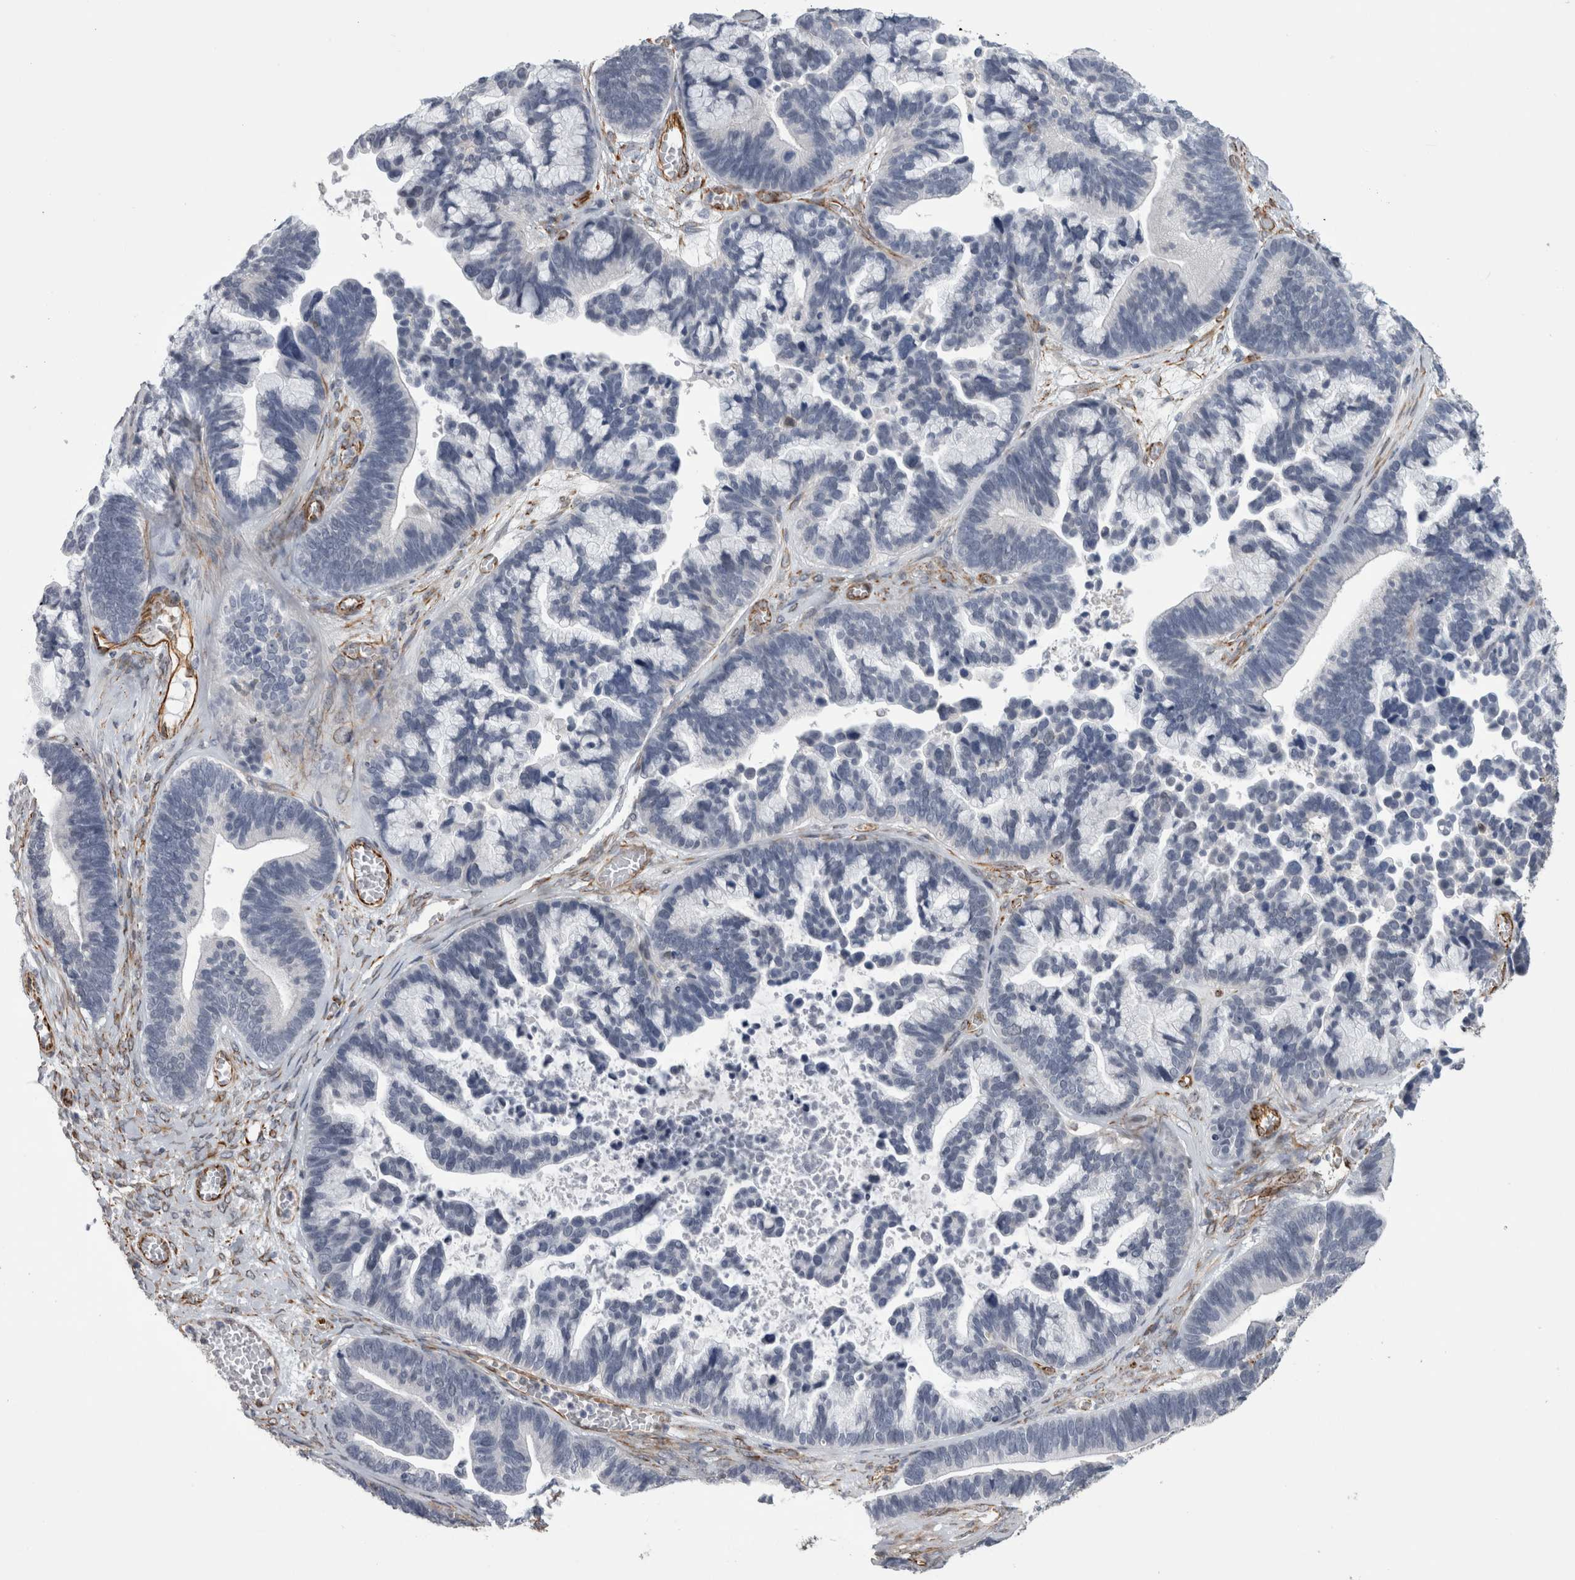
{"staining": {"intensity": "negative", "quantity": "none", "location": "none"}, "tissue": "ovarian cancer", "cell_type": "Tumor cells", "image_type": "cancer", "snomed": [{"axis": "morphology", "description": "Cystadenocarcinoma, serous, NOS"}, {"axis": "topography", "description": "Ovary"}], "caption": "High power microscopy photomicrograph of an IHC image of ovarian cancer (serous cystadenocarcinoma), revealing no significant expression in tumor cells. (Brightfield microscopy of DAB (3,3'-diaminobenzidine) immunohistochemistry at high magnification).", "gene": "ACOT7", "patient": {"sex": "female", "age": 56}}